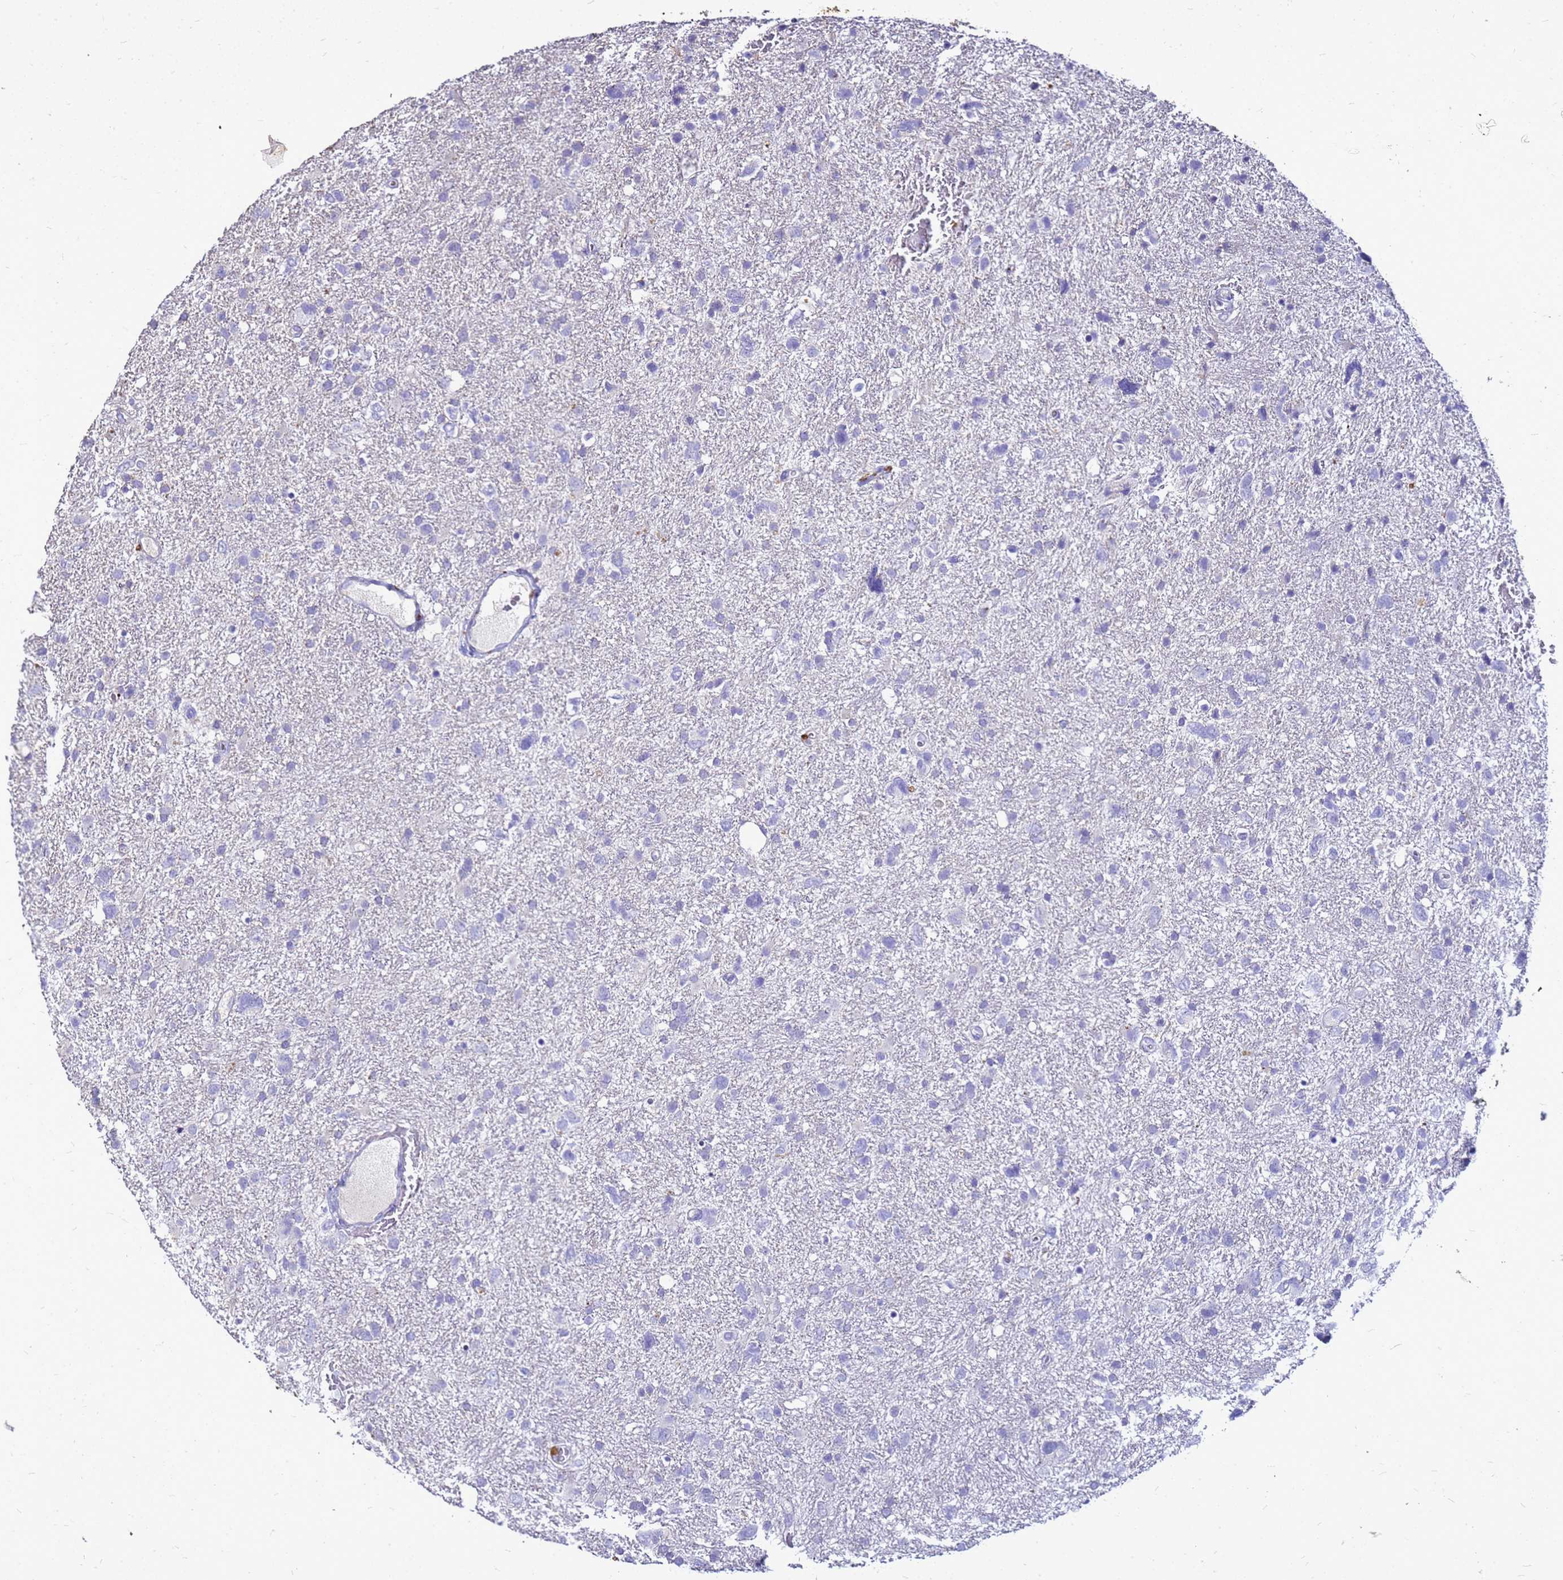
{"staining": {"intensity": "negative", "quantity": "none", "location": "none"}, "tissue": "glioma", "cell_type": "Tumor cells", "image_type": "cancer", "snomed": [{"axis": "morphology", "description": "Glioma, malignant, High grade"}, {"axis": "topography", "description": "Brain"}], "caption": "There is no significant positivity in tumor cells of glioma.", "gene": "S100A2", "patient": {"sex": "male", "age": 61}}